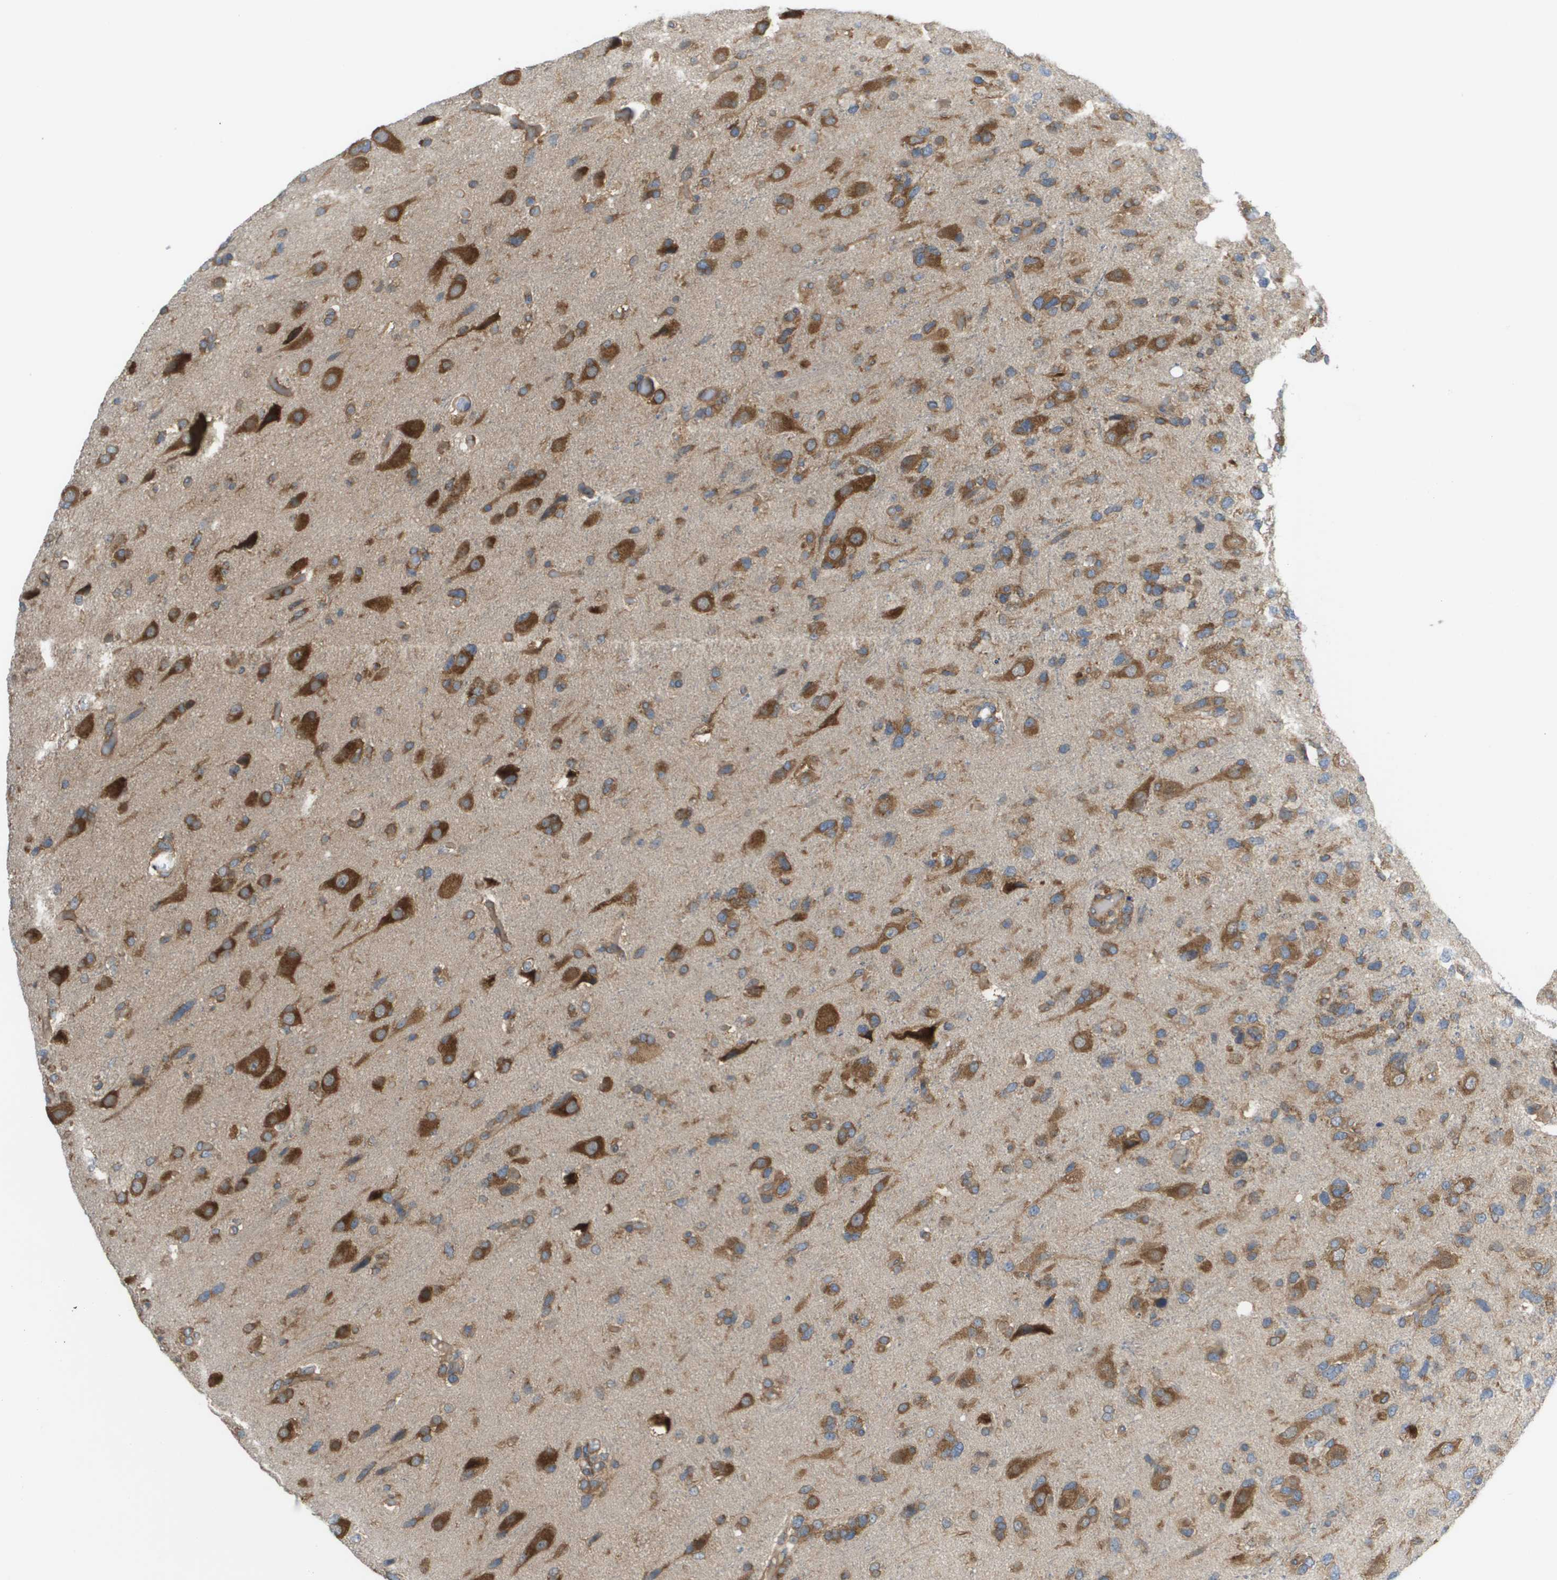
{"staining": {"intensity": "strong", "quantity": ">75%", "location": "cytoplasmic/membranous"}, "tissue": "glioma", "cell_type": "Tumor cells", "image_type": "cancer", "snomed": [{"axis": "morphology", "description": "Glioma, malignant, High grade"}, {"axis": "topography", "description": "Brain"}], "caption": "Tumor cells demonstrate high levels of strong cytoplasmic/membranous positivity in about >75% of cells in human glioma. Nuclei are stained in blue.", "gene": "EIF4G2", "patient": {"sex": "female", "age": 58}}